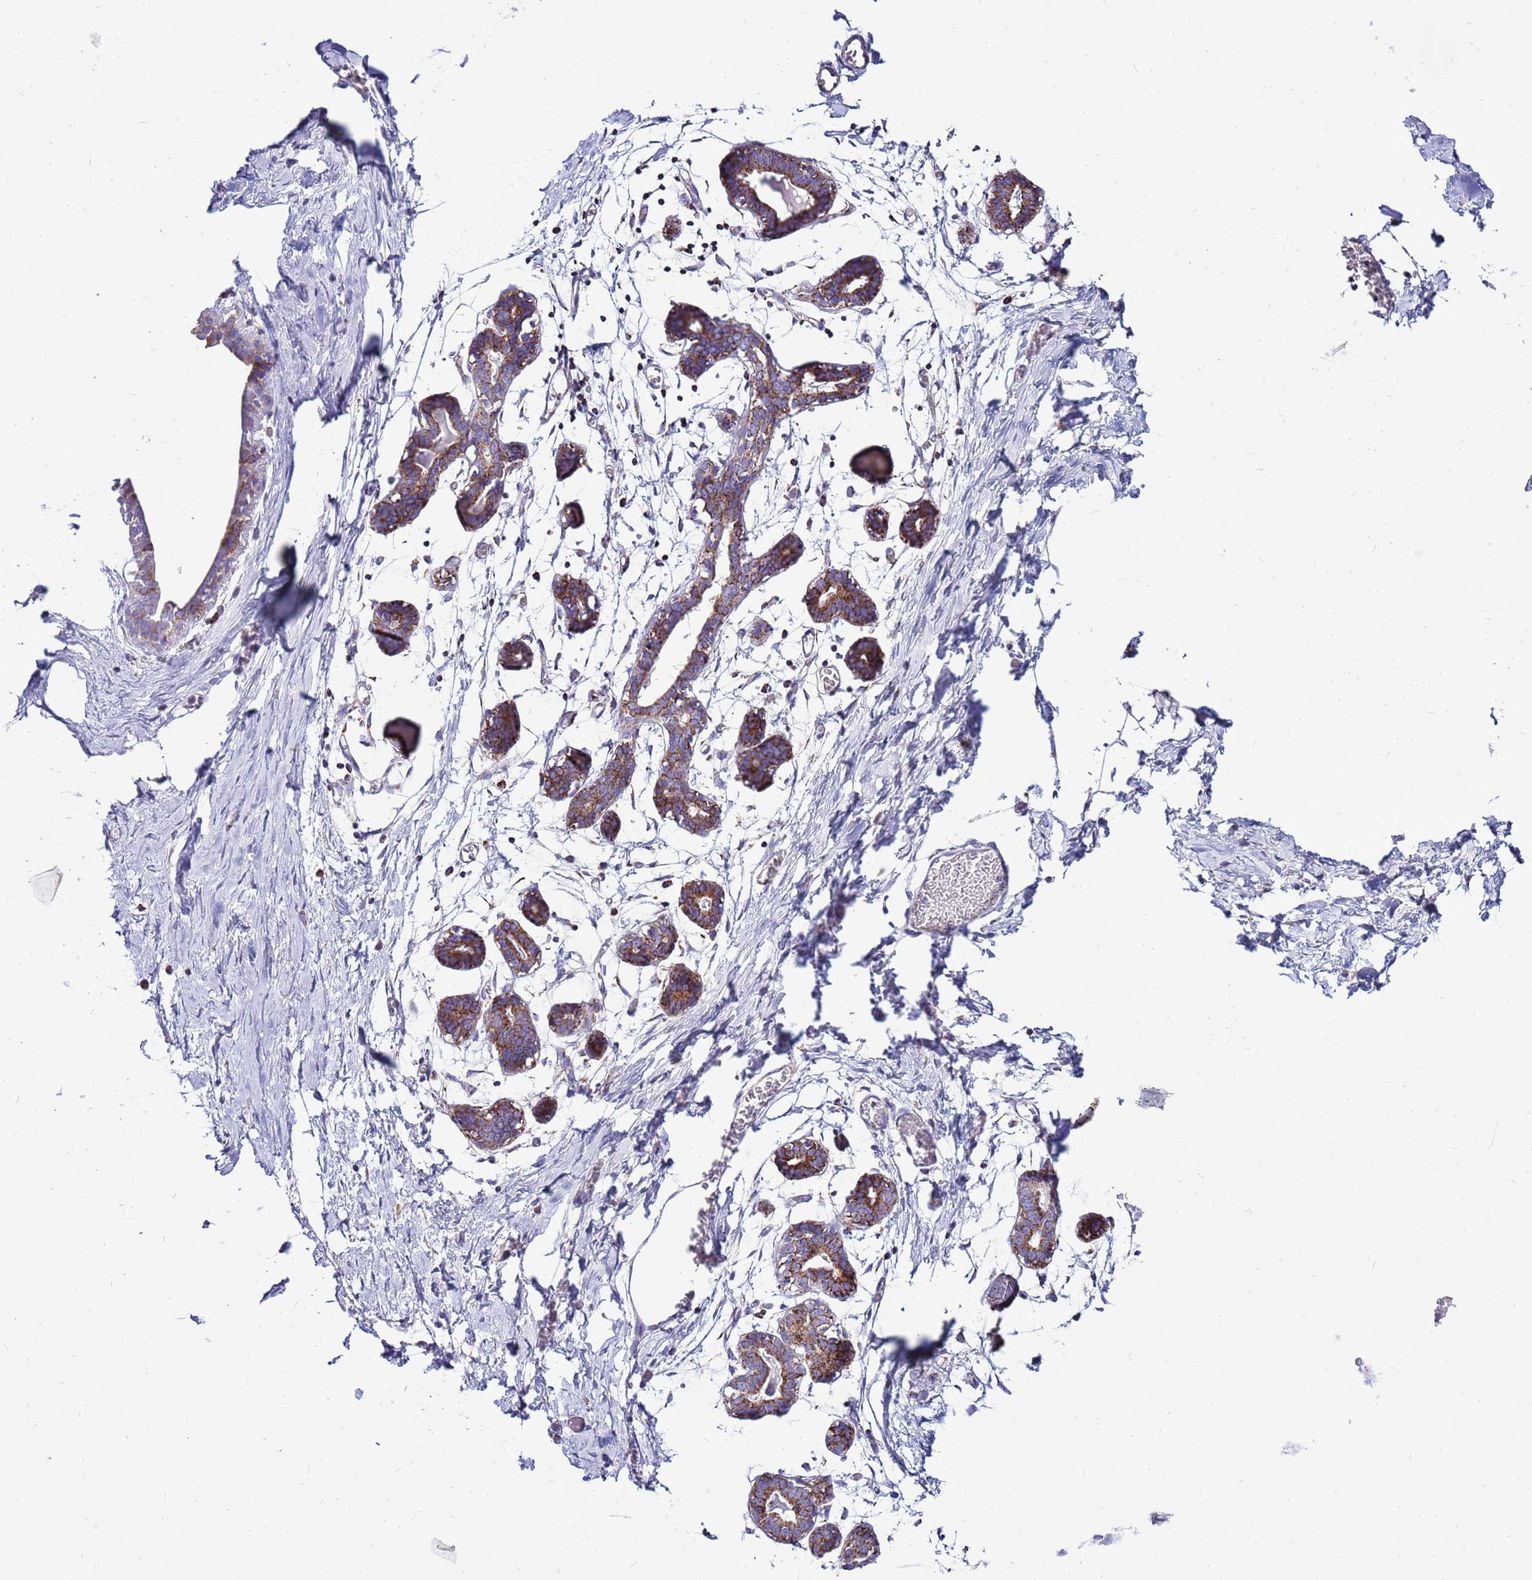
{"staining": {"intensity": "negative", "quantity": "none", "location": "none"}, "tissue": "breast", "cell_type": "Adipocytes", "image_type": "normal", "snomed": [{"axis": "morphology", "description": "Normal tissue, NOS"}, {"axis": "topography", "description": "Breast"}], "caption": "There is no significant positivity in adipocytes of breast. The staining was performed using DAB (3,3'-diaminobenzidine) to visualize the protein expression in brown, while the nuclei were stained in blue with hematoxylin (Magnification: 20x).", "gene": "IGF1R", "patient": {"sex": "female", "age": 27}}